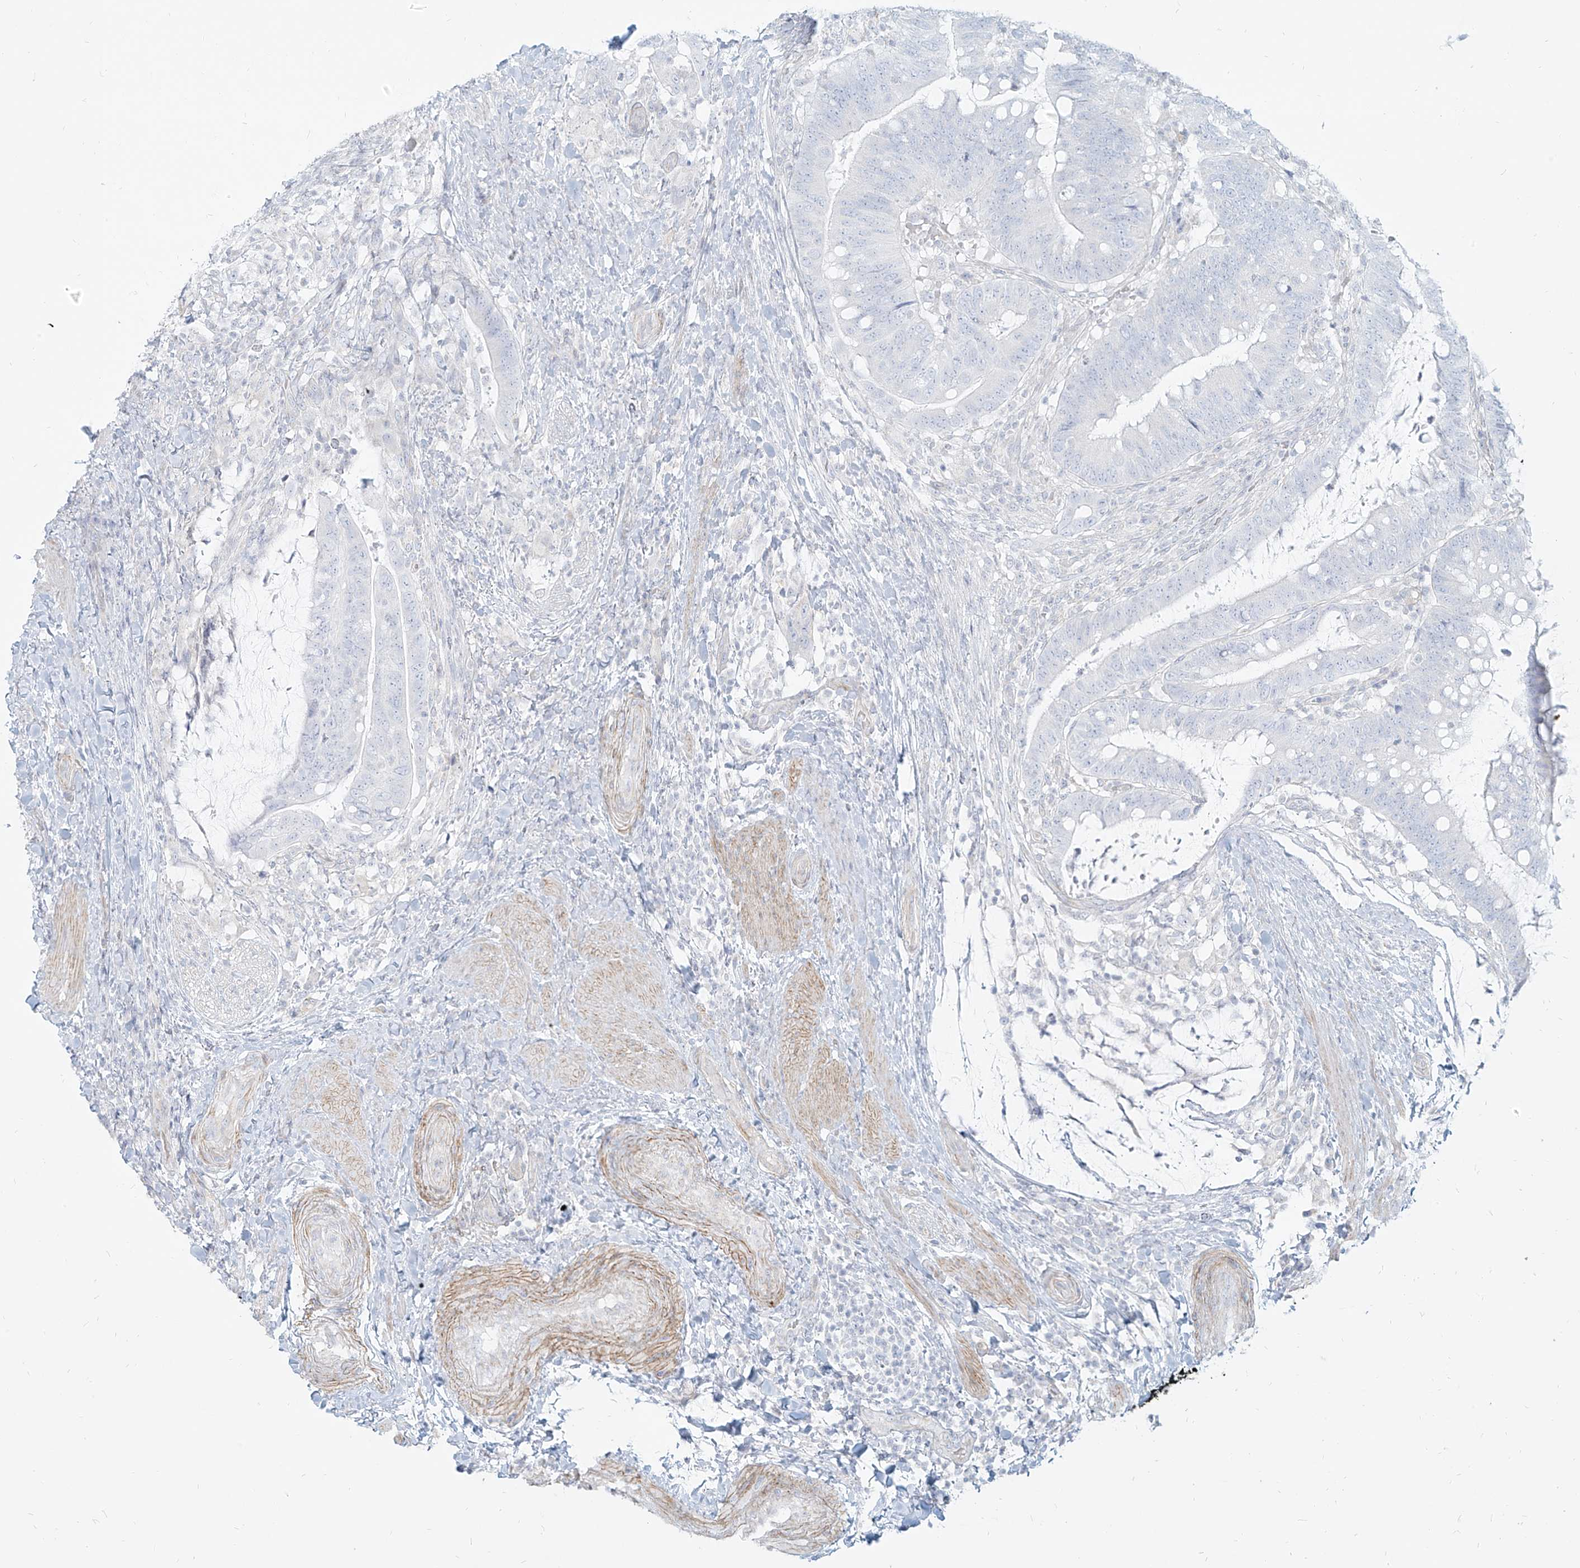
{"staining": {"intensity": "negative", "quantity": "none", "location": "none"}, "tissue": "colorectal cancer", "cell_type": "Tumor cells", "image_type": "cancer", "snomed": [{"axis": "morphology", "description": "Adenocarcinoma, NOS"}, {"axis": "topography", "description": "Colon"}], "caption": "A photomicrograph of human adenocarcinoma (colorectal) is negative for staining in tumor cells.", "gene": "ITPKB", "patient": {"sex": "female", "age": 66}}